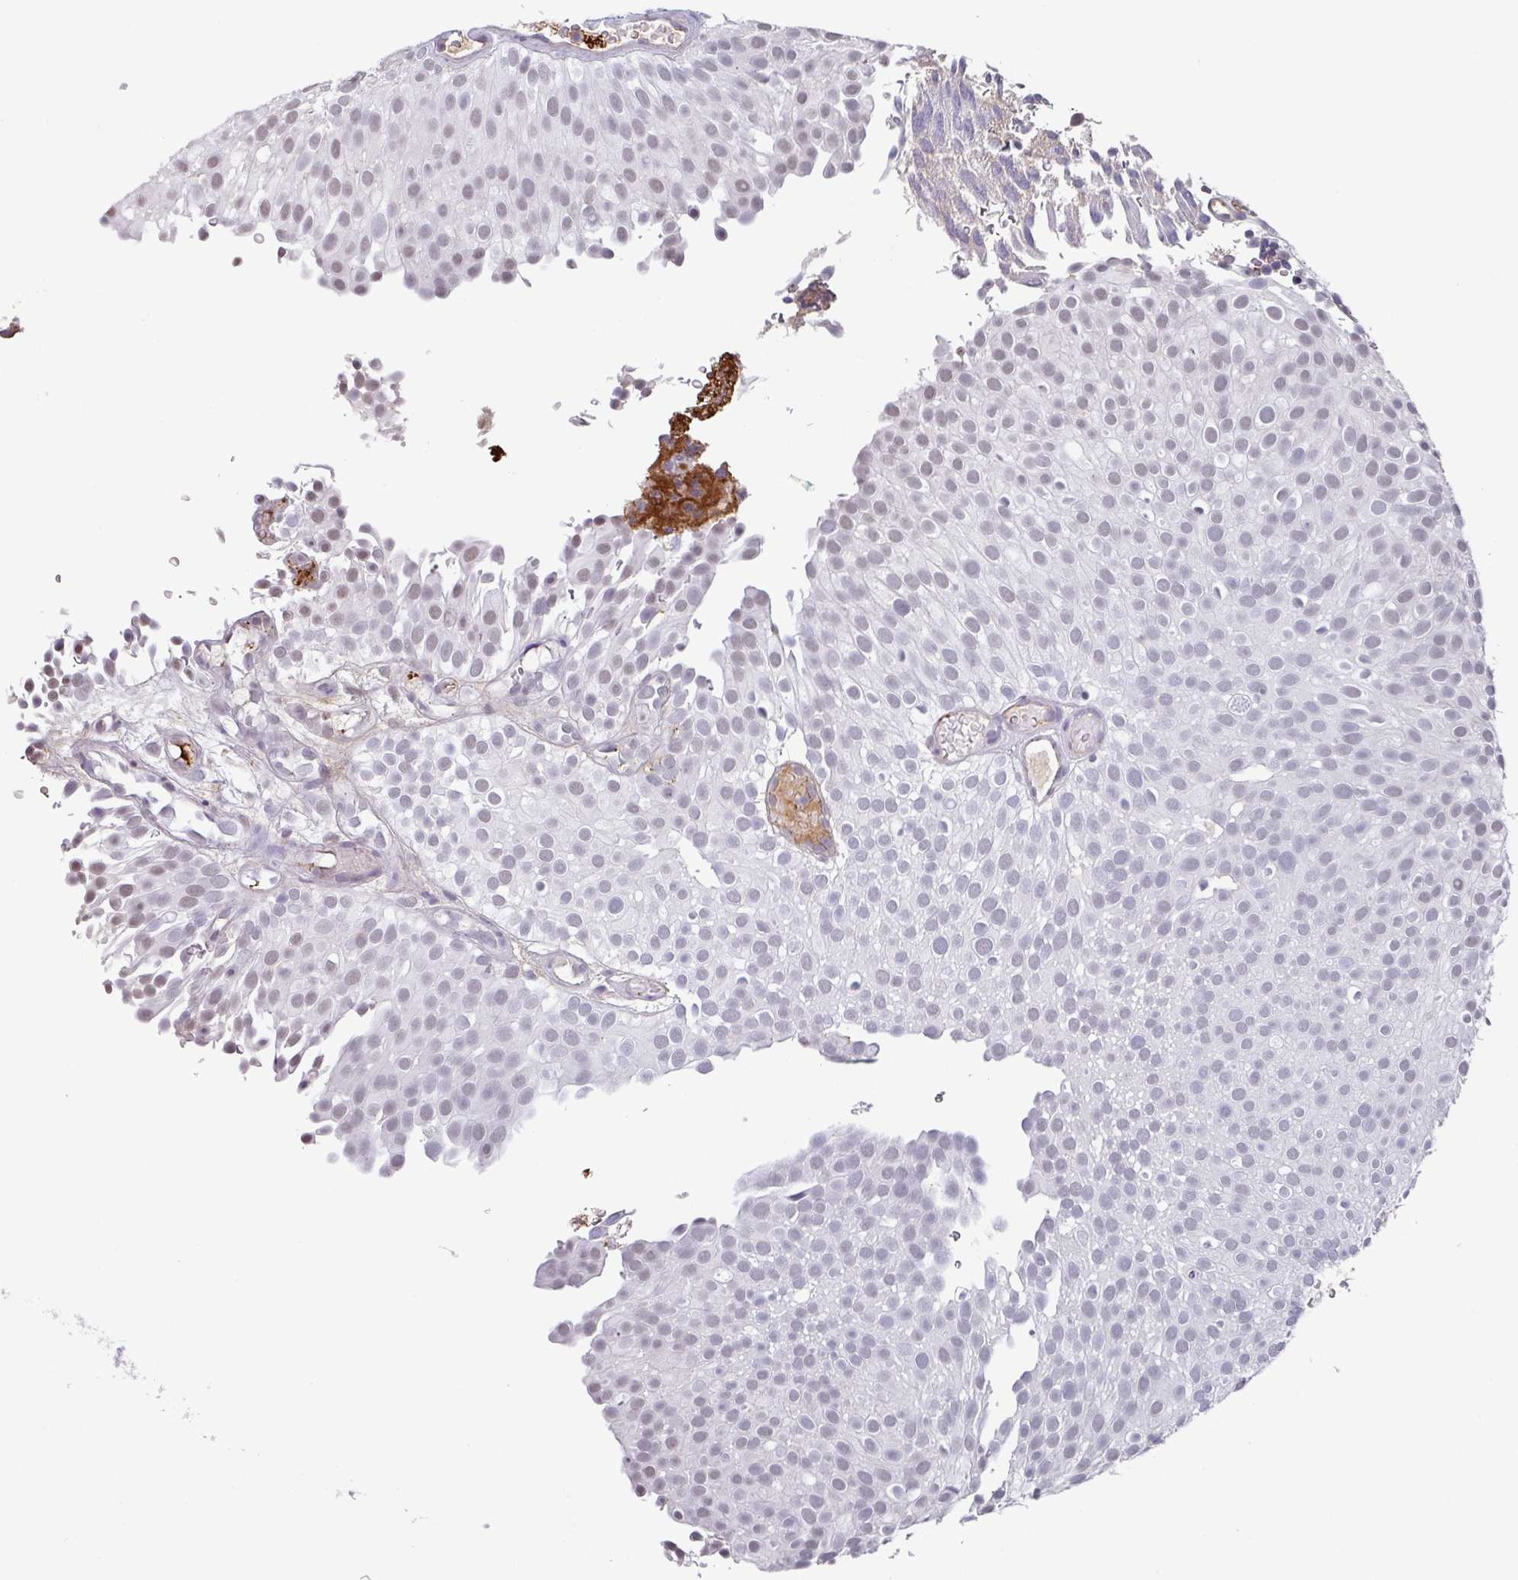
{"staining": {"intensity": "weak", "quantity": "25%-75%", "location": "nuclear"}, "tissue": "urothelial cancer", "cell_type": "Tumor cells", "image_type": "cancer", "snomed": [{"axis": "morphology", "description": "Urothelial carcinoma, Low grade"}, {"axis": "topography", "description": "Urinary bladder"}], "caption": "High-magnification brightfield microscopy of urothelial cancer stained with DAB (brown) and counterstained with hematoxylin (blue). tumor cells exhibit weak nuclear positivity is appreciated in about25%-75% of cells.", "gene": "C1QB", "patient": {"sex": "male", "age": 78}}